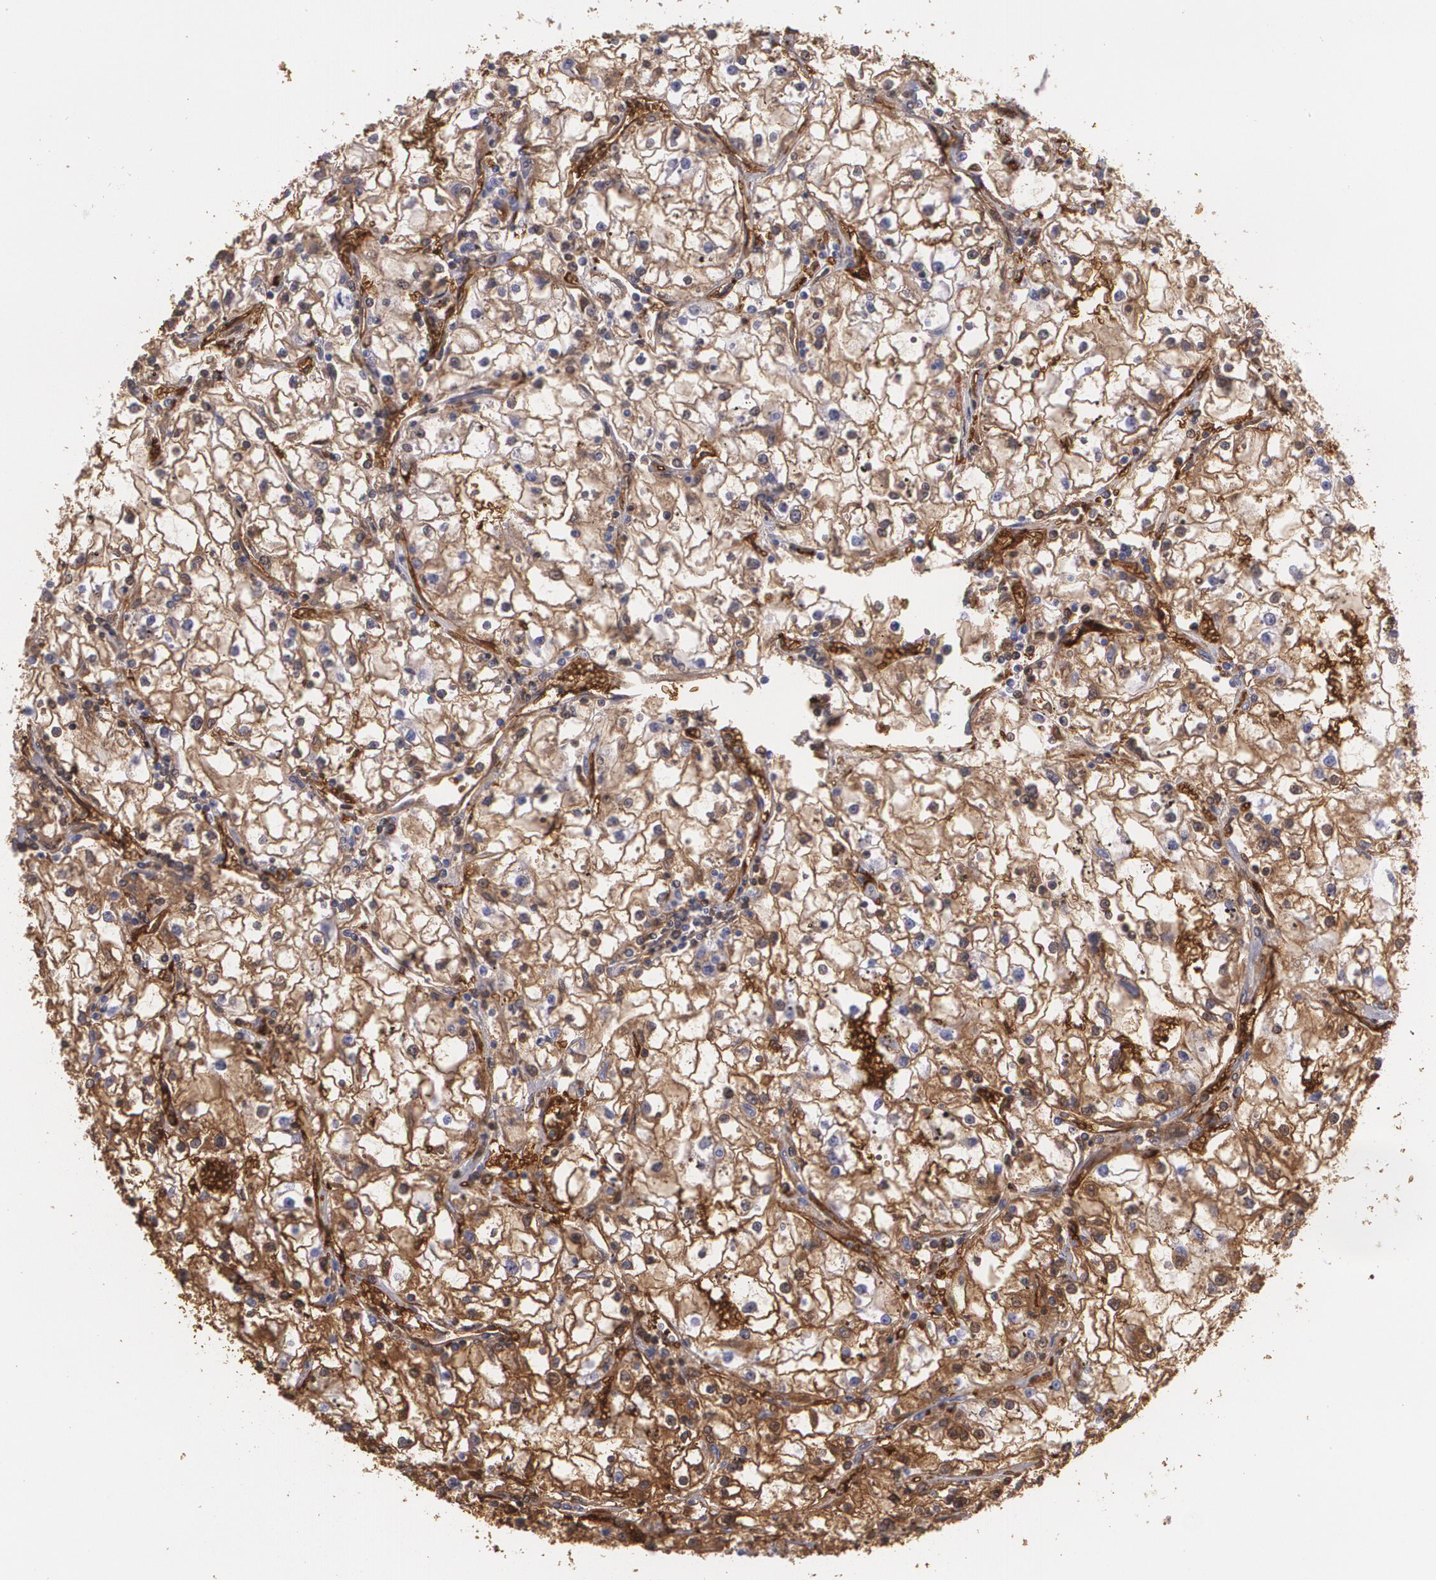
{"staining": {"intensity": "strong", "quantity": ">75%", "location": "cytoplasmic/membranous"}, "tissue": "renal cancer", "cell_type": "Tumor cells", "image_type": "cancer", "snomed": [{"axis": "morphology", "description": "Adenocarcinoma, NOS"}, {"axis": "topography", "description": "Kidney"}], "caption": "Immunohistochemical staining of renal cancer exhibits high levels of strong cytoplasmic/membranous protein expression in approximately >75% of tumor cells.", "gene": "ACE", "patient": {"sex": "male", "age": 56}}